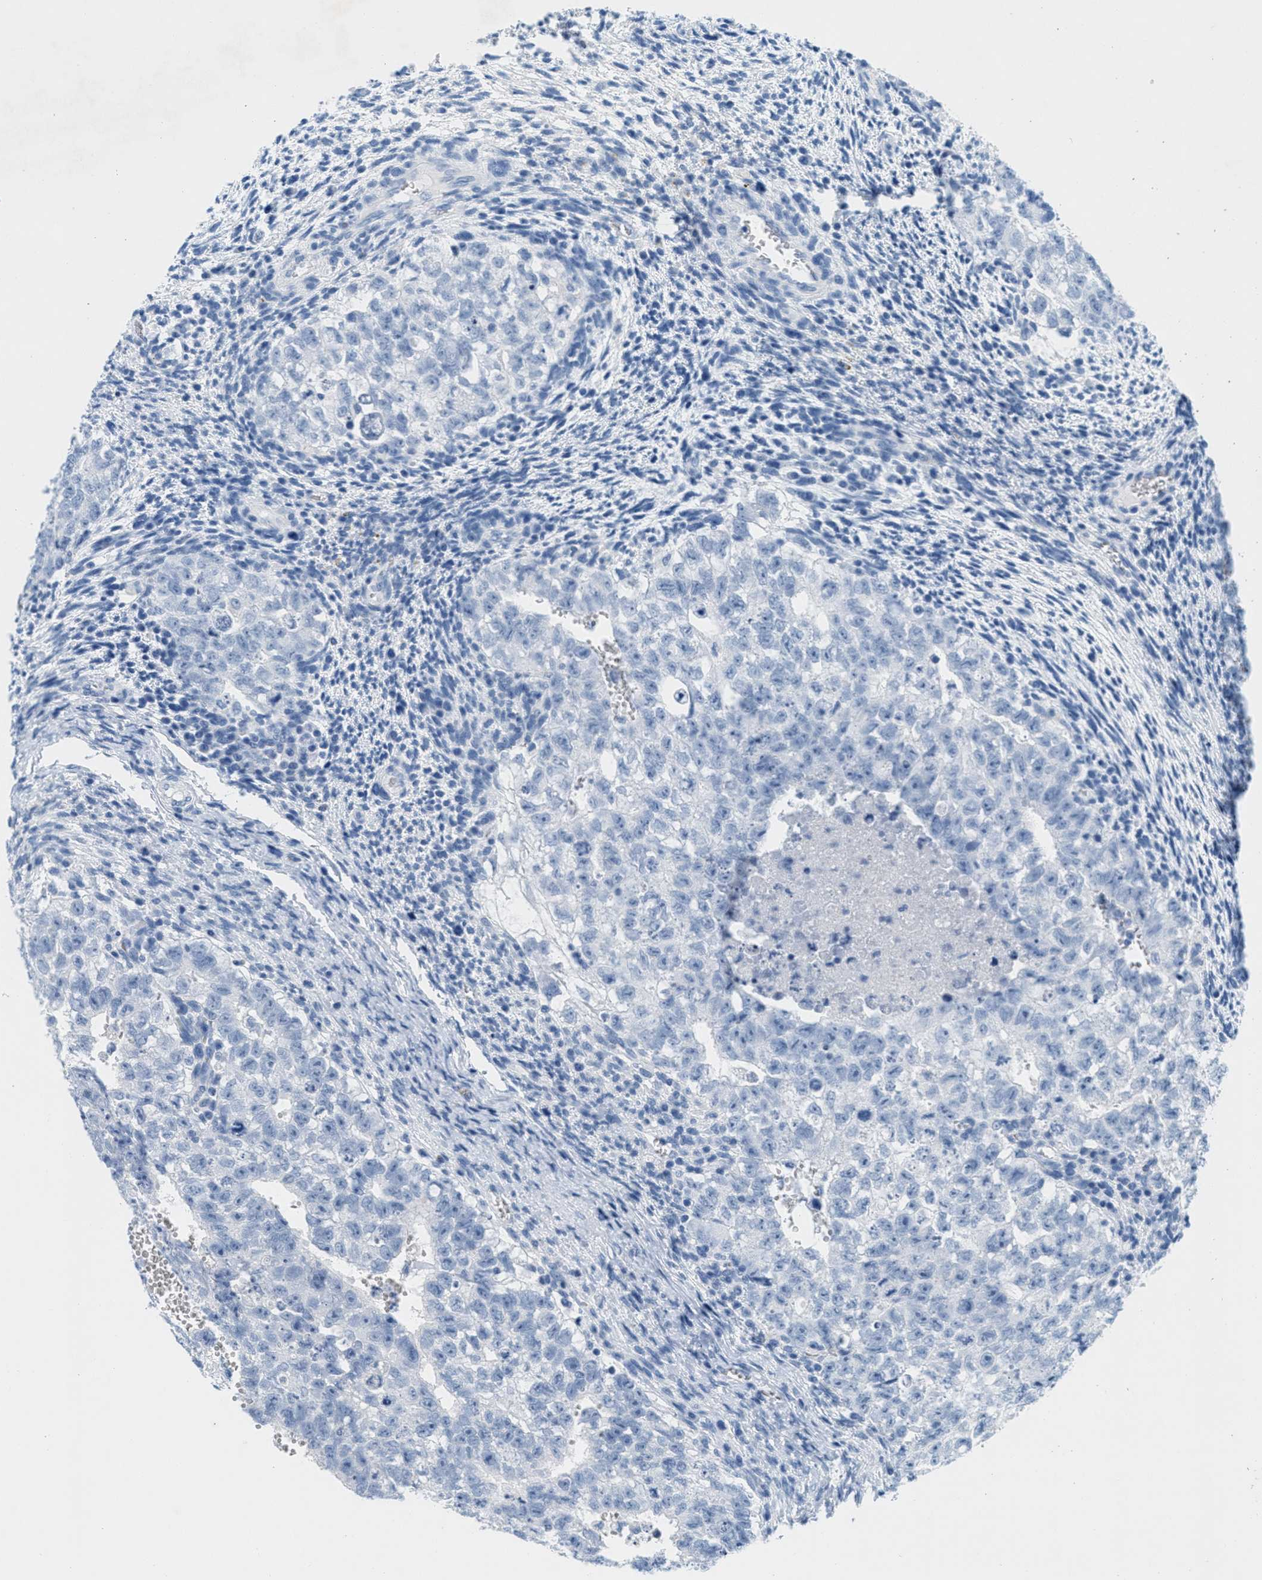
{"staining": {"intensity": "negative", "quantity": "none", "location": "none"}, "tissue": "testis cancer", "cell_type": "Tumor cells", "image_type": "cancer", "snomed": [{"axis": "morphology", "description": "Seminoma, NOS"}, {"axis": "morphology", "description": "Carcinoma, Embryonal, NOS"}, {"axis": "topography", "description": "Testis"}], "caption": "Immunohistochemical staining of human testis cancer demonstrates no significant expression in tumor cells.", "gene": "GPM6A", "patient": {"sex": "male", "age": 38}}